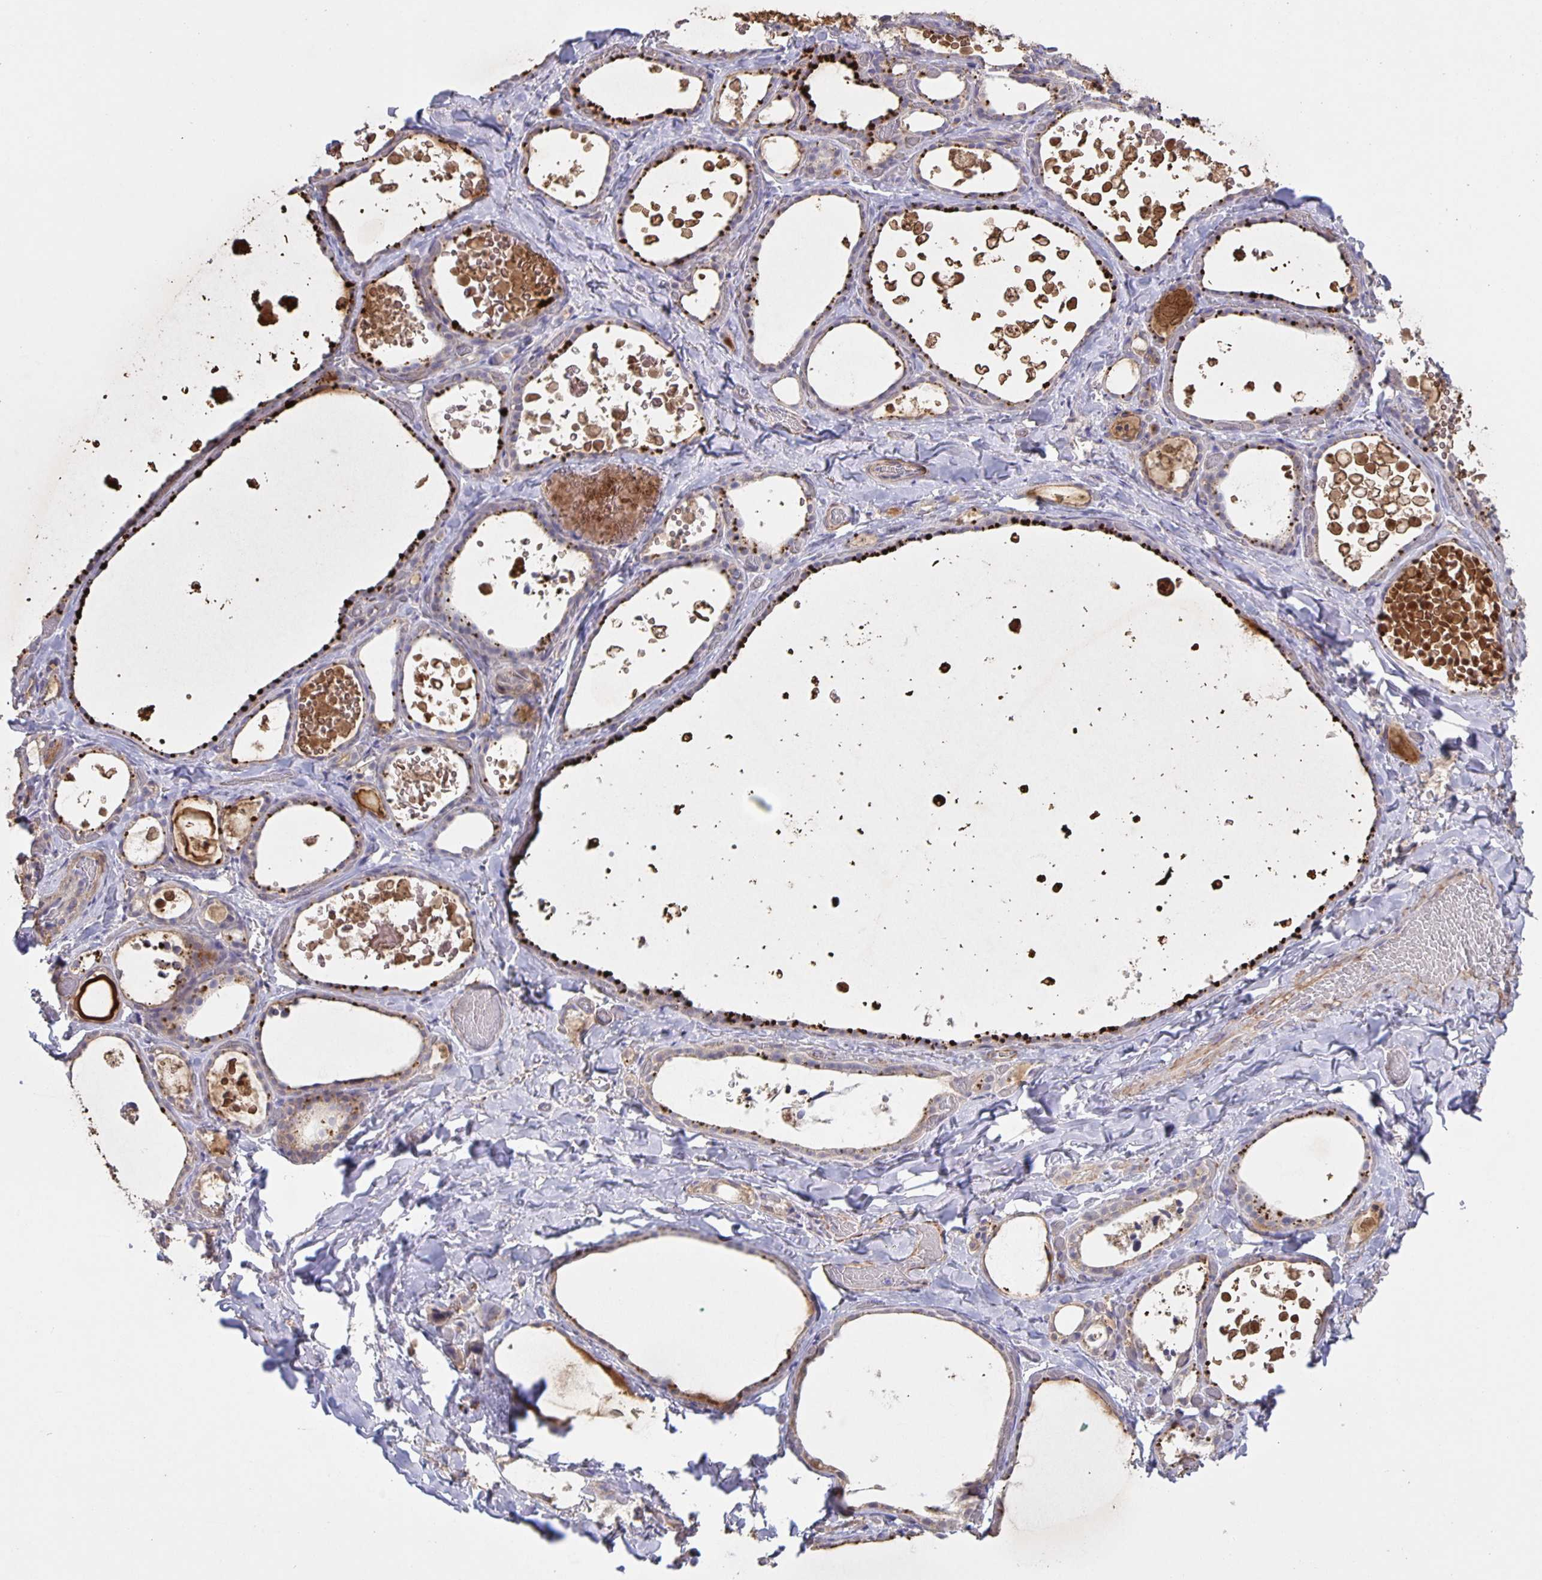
{"staining": {"intensity": "moderate", "quantity": "<25%", "location": "cytoplasmic/membranous"}, "tissue": "thyroid gland", "cell_type": "Glandular cells", "image_type": "normal", "snomed": [{"axis": "morphology", "description": "Normal tissue, NOS"}, {"axis": "topography", "description": "Thyroid gland"}], "caption": "Immunohistochemical staining of benign human thyroid gland reveals low levels of moderate cytoplasmic/membranous expression in about <25% of glandular cells.", "gene": "SRCIN1", "patient": {"sex": "female", "age": 56}}